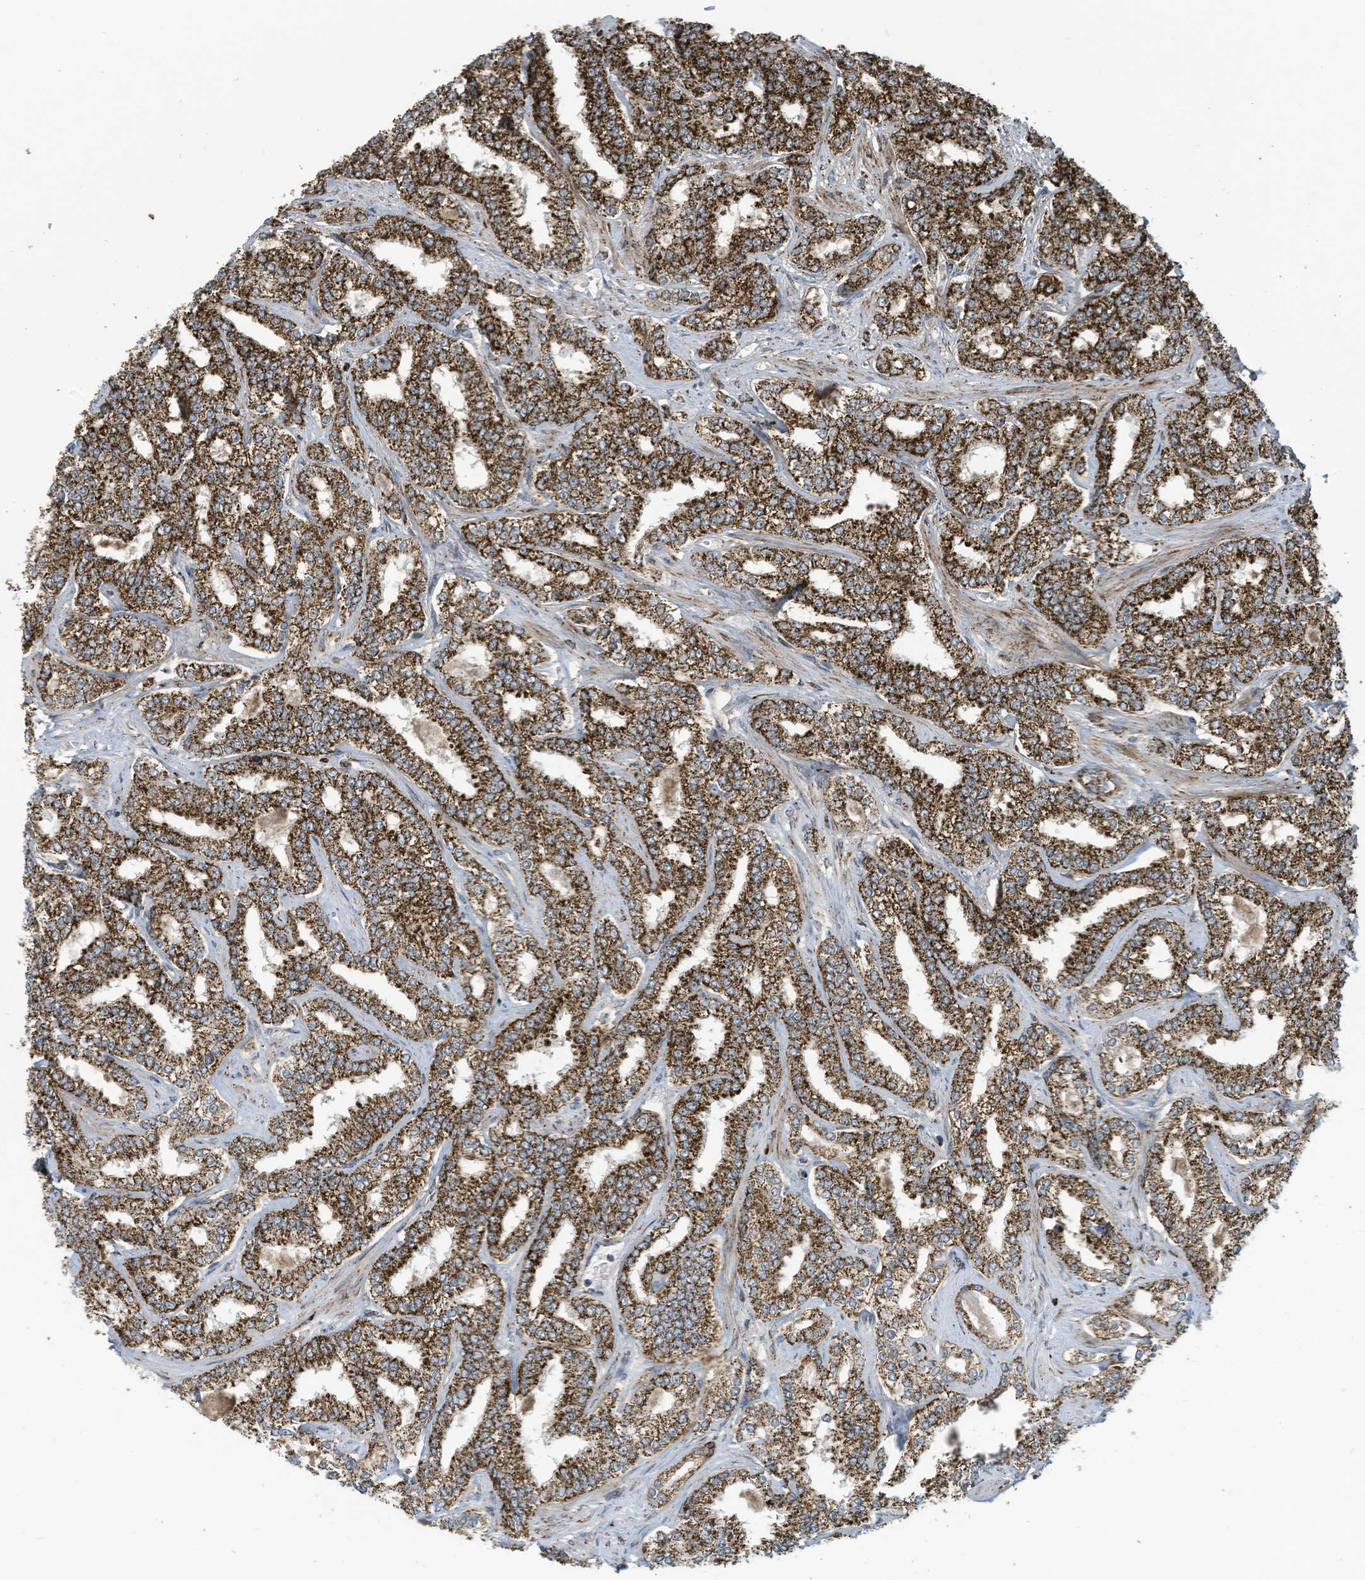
{"staining": {"intensity": "strong", "quantity": ">75%", "location": "cytoplasmic/membranous"}, "tissue": "prostate cancer", "cell_type": "Tumor cells", "image_type": "cancer", "snomed": [{"axis": "morphology", "description": "Normal tissue, NOS"}, {"axis": "morphology", "description": "Adenocarcinoma, High grade"}, {"axis": "topography", "description": "Prostate"}], "caption": "Tumor cells show high levels of strong cytoplasmic/membranous staining in about >75% of cells in human prostate adenocarcinoma (high-grade).", "gene": "COX10", "patient": {"sex": "male", "age": 83}}